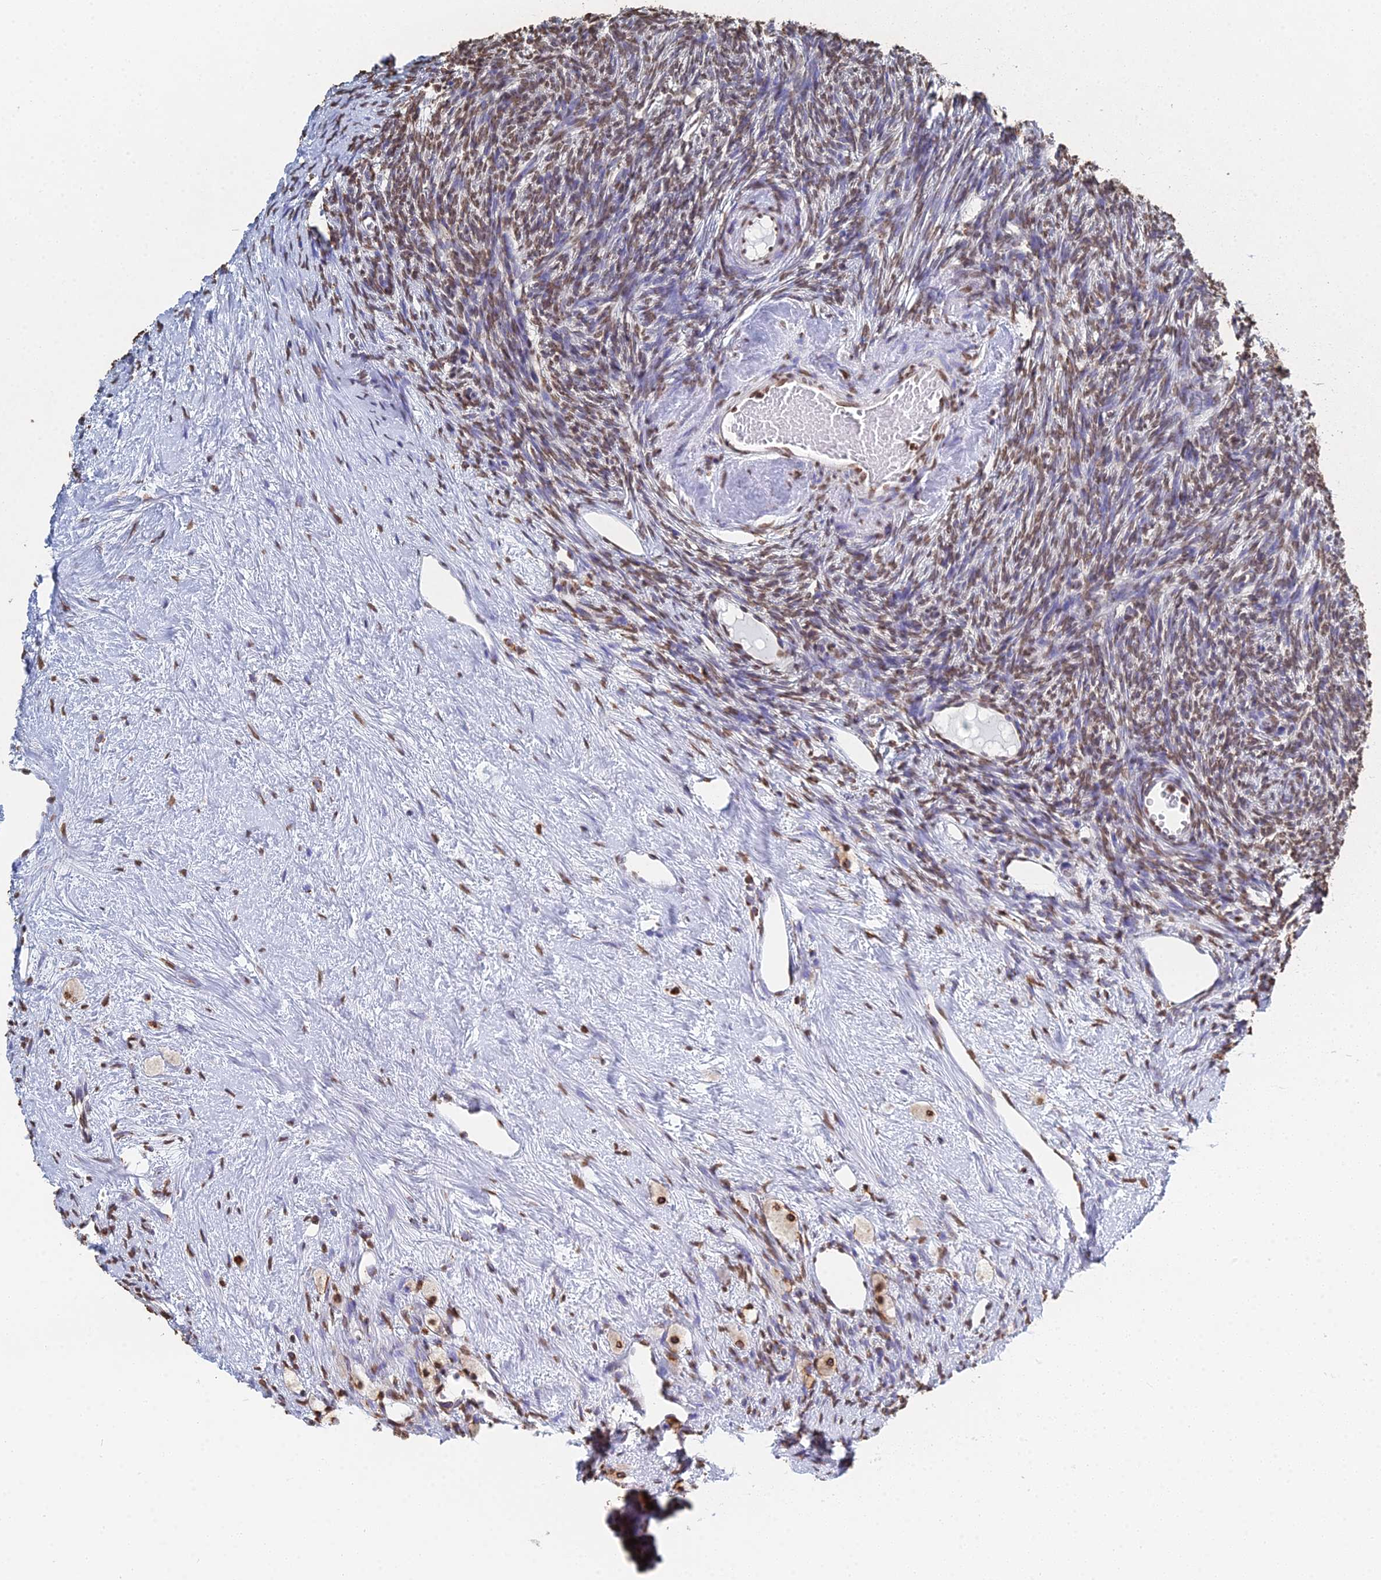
{"staining": {"intensity": "moderate", "quantity": ">75%", "location": "nuclear"}, "tissue": "ovary", "cell_type": "Follicle cells", "image_type": "normal", "snomed": [{"axis": "morphology", "description": "Normal tissue, NOS"}, {"axis": "topography", "description": "Ovary"}], "caption": "Ovary stained with IHC displays moderate nuclear positivity in approximately >75% of follicle cells. The staining was performed using DAB to visualize the protein expression in brown, while the nuclei were stained in blue with hematoxylin (Magnification: 20x).", "gene": "GBP3", "patient": {"sex": "female", "age": 51}}